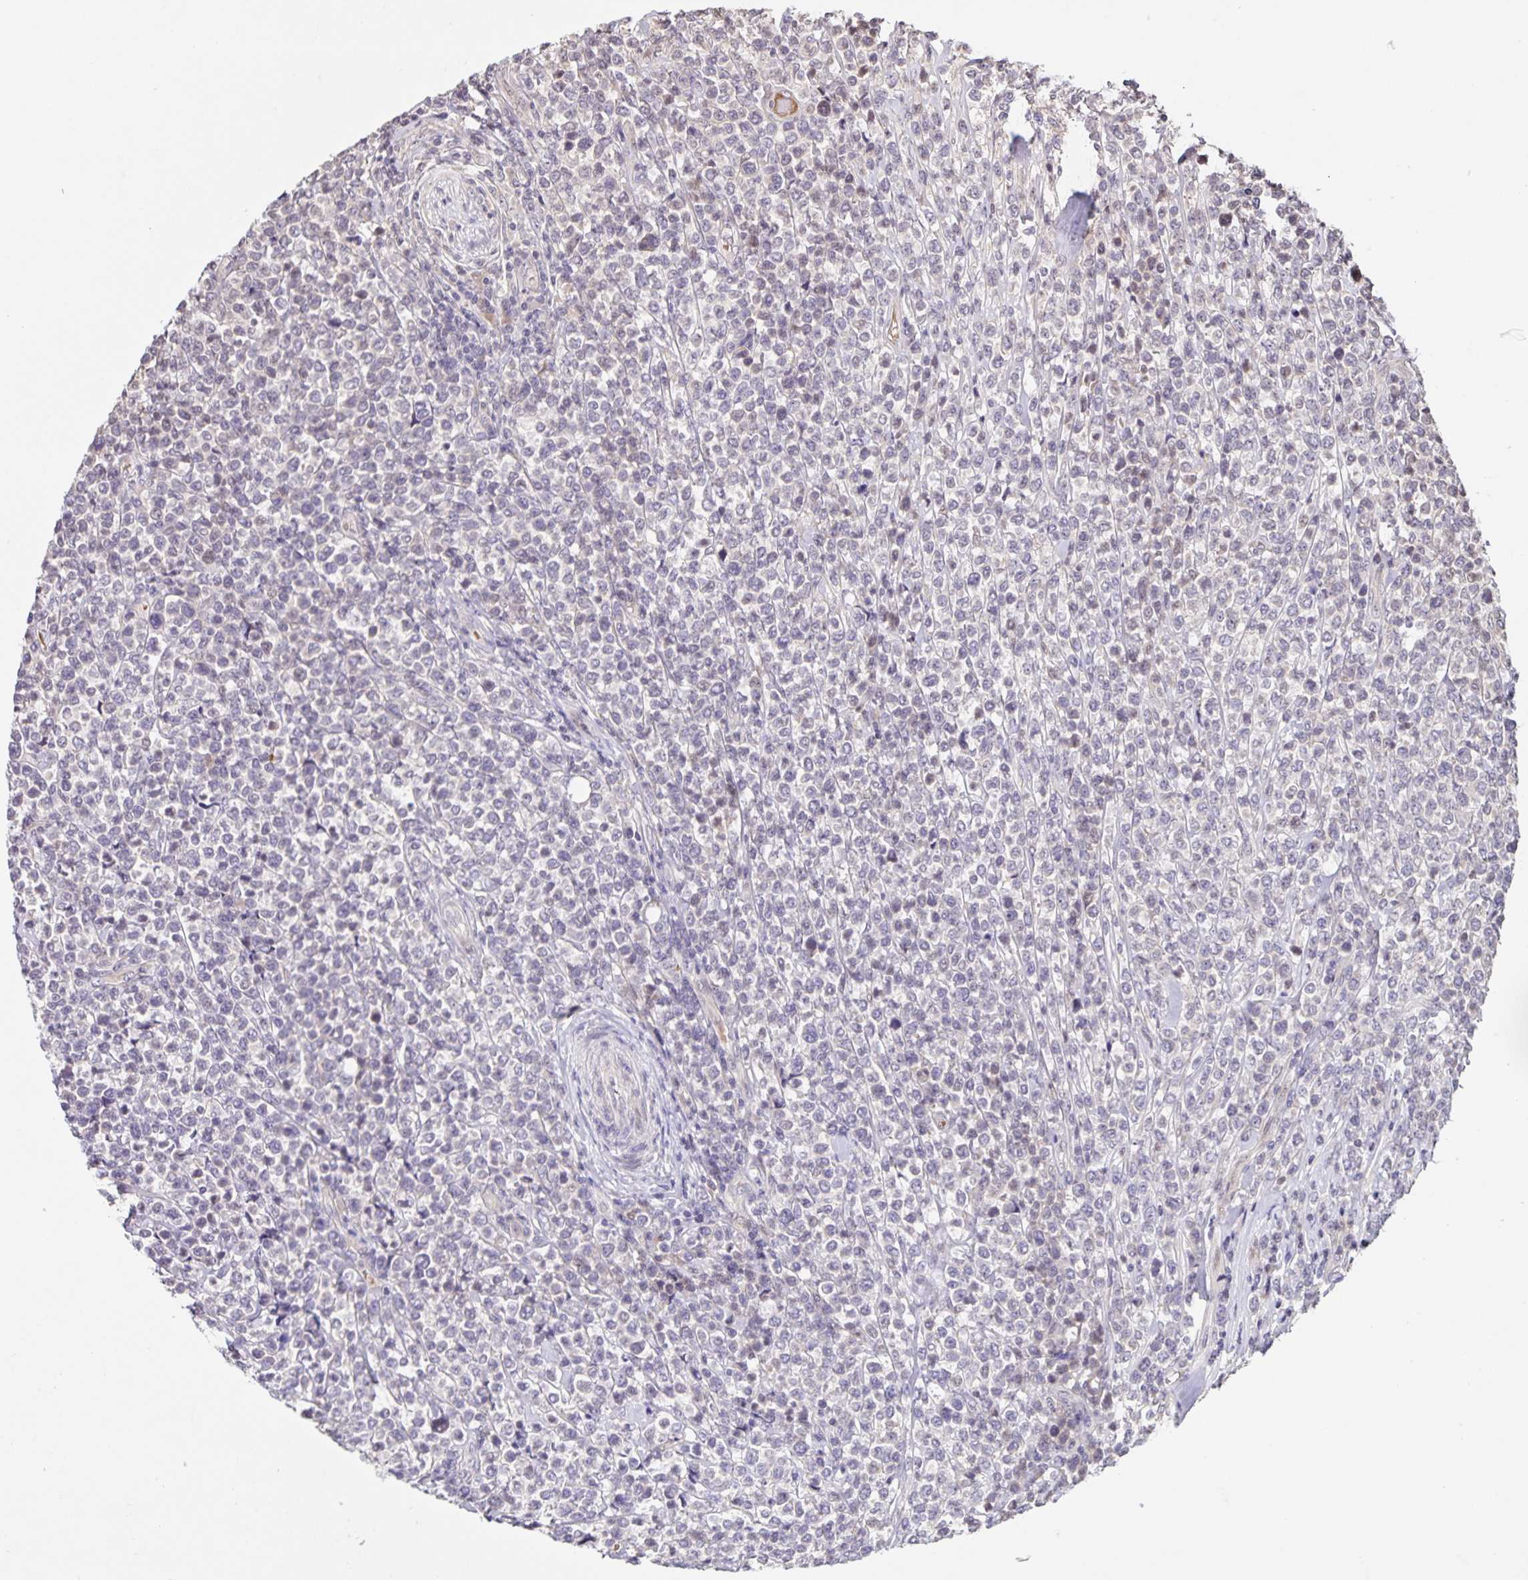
{"staining": {"intensity": "negative", "quantity": "none", "location": "none"}, "tissue": "lymphoma", "cell_type": "Tumor cells", "image_type": "cancer", "snomed": [{"axis": "morphology", "description": "Malignant lymphoma, non-Hodgkin's type, High grade"}, {"axis": "topography", "description": "Soft tissue"}], "caption": "Immunohistochemistry image of neoplastic tissue: lymphoma stained with DAB (3,3'-diaminobenzidine) demonstrates no significant protein expression in tumor cells. Nuclei are stained in blue.", "gene": "GDF2", "patient": {"sex": "female", "age": 56}}